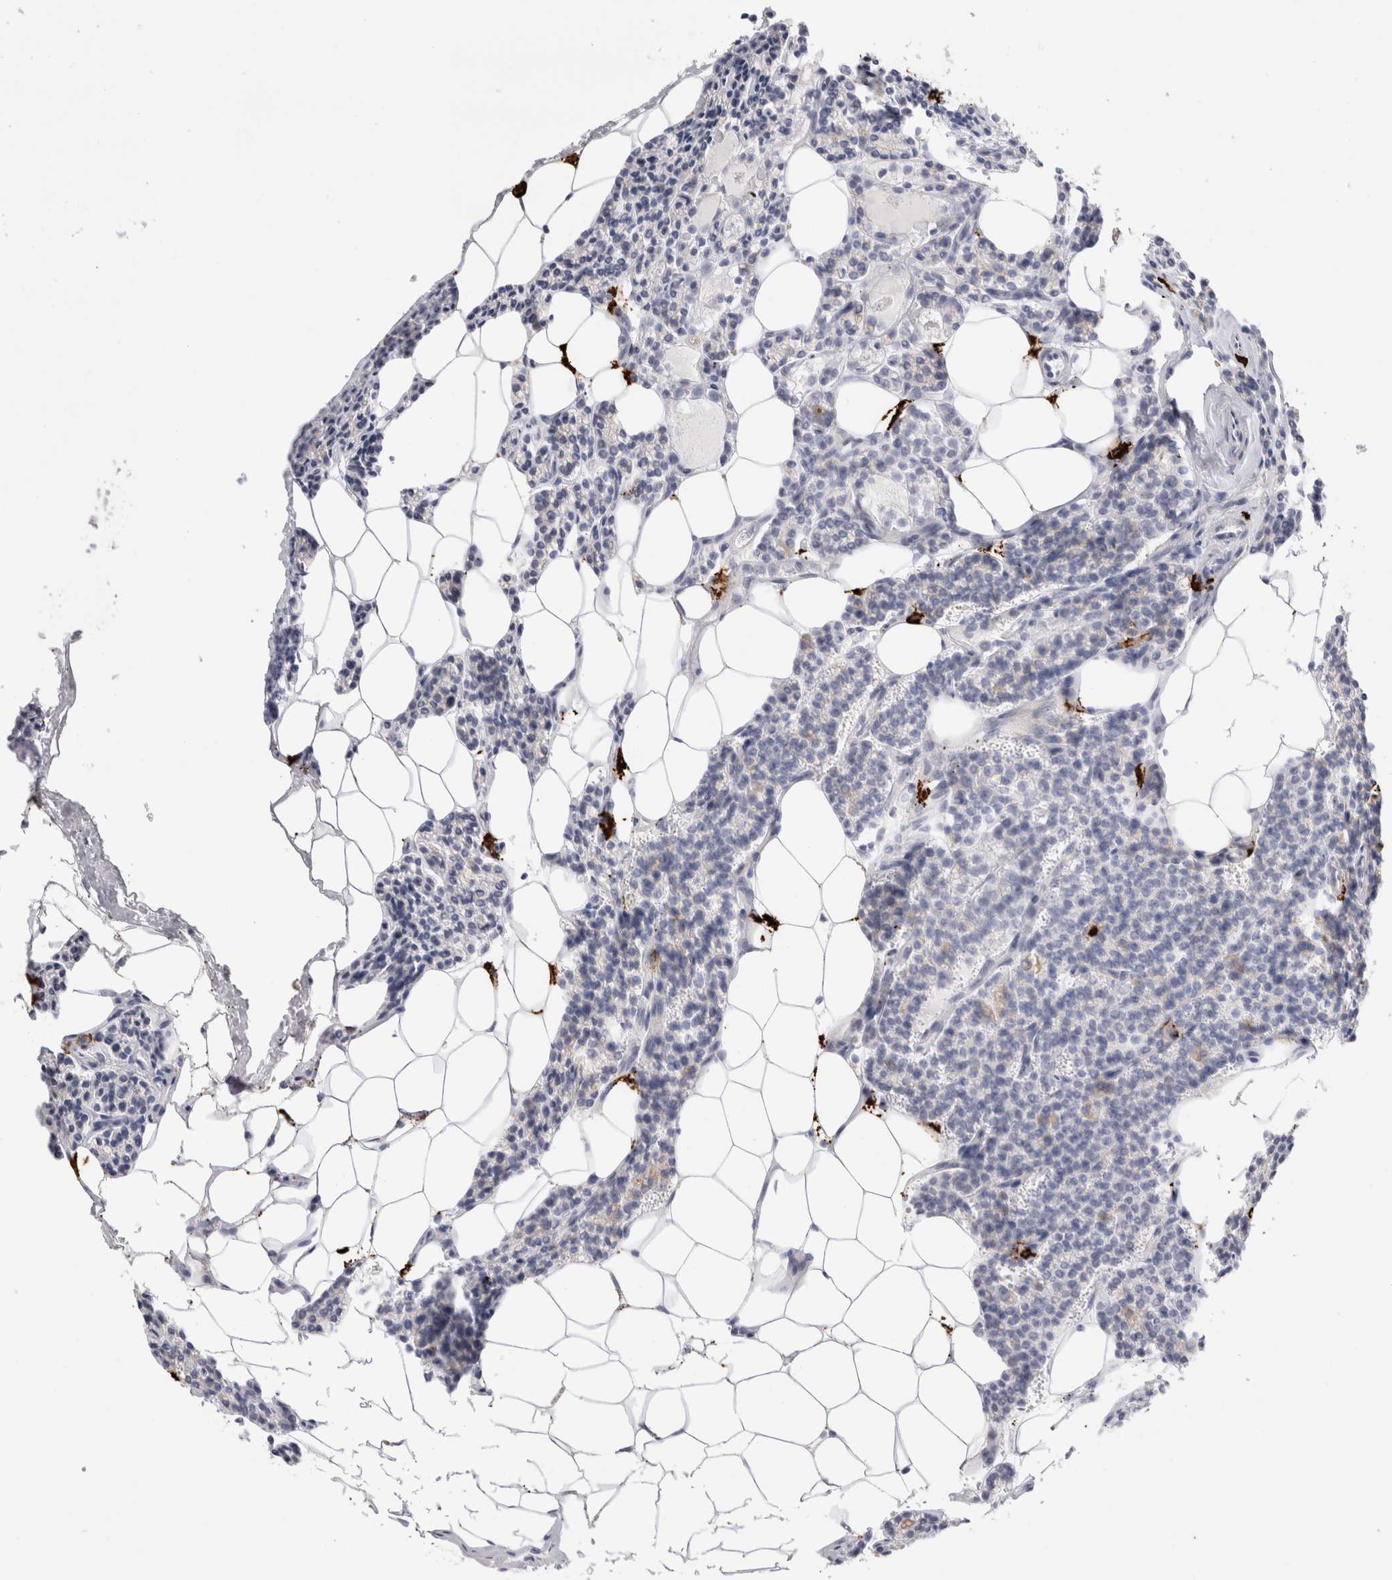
{"staining": {"intensity": "negative", "quantity": "none", "location": "none"}, "tissue": "parathyroid gland", "cell_type": "Glandular cells", "image_type": "normal", "snomed": [{"axis": "morphology", "description": "Normal tissue, NOS"}, {"axis": "topography", "description": "Parathyroid gland"}], "caption": "A high-resolution image shows immunohistochemistry staining of benign parathyroid gland, which displays no significant expression in glandular cells.", "gene": "SPINK2", "patient": {"sex": "male", "age": 83}}